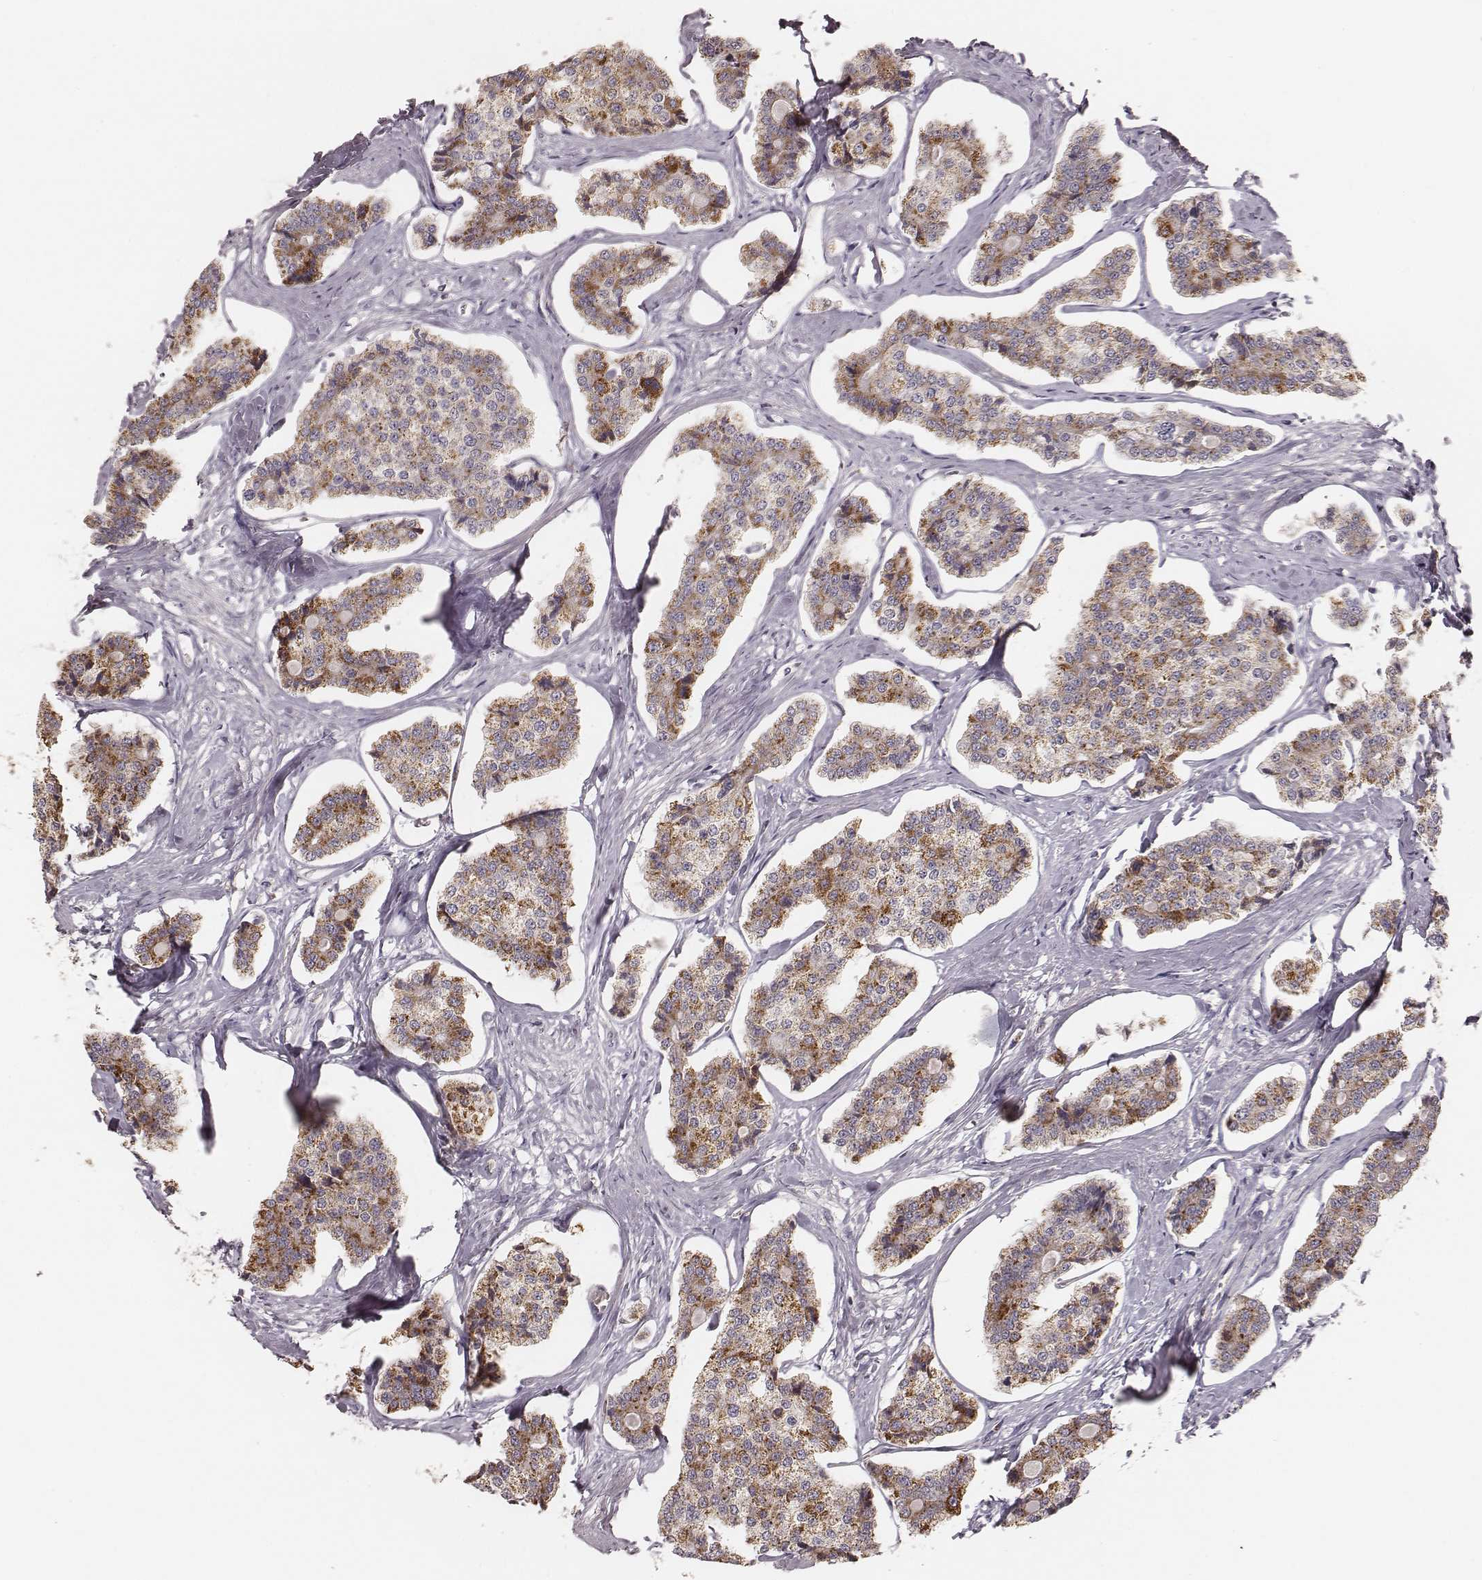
{"staining": {"intensity": "moderate", "quantity": ">75%", "location": "cytoplasmic/membranous"}, "tissue": "carcinoid", "cell_type": "Tumor cells", "image_type": "cancer", "snomed": [{"axis": "morphology", "description": "Carcinoid, malignant, NOS"}, {"axis": "topography", "description": "Small intestine"}], "caption": "Moderate cytoplasmic/membranous positivity for a protein is appreciated in approximately >75% of tumor cells of carcinoid (malignant) using IHC.", "gene": "TUFM", "patient": {"sex": "female", "age": 65}}